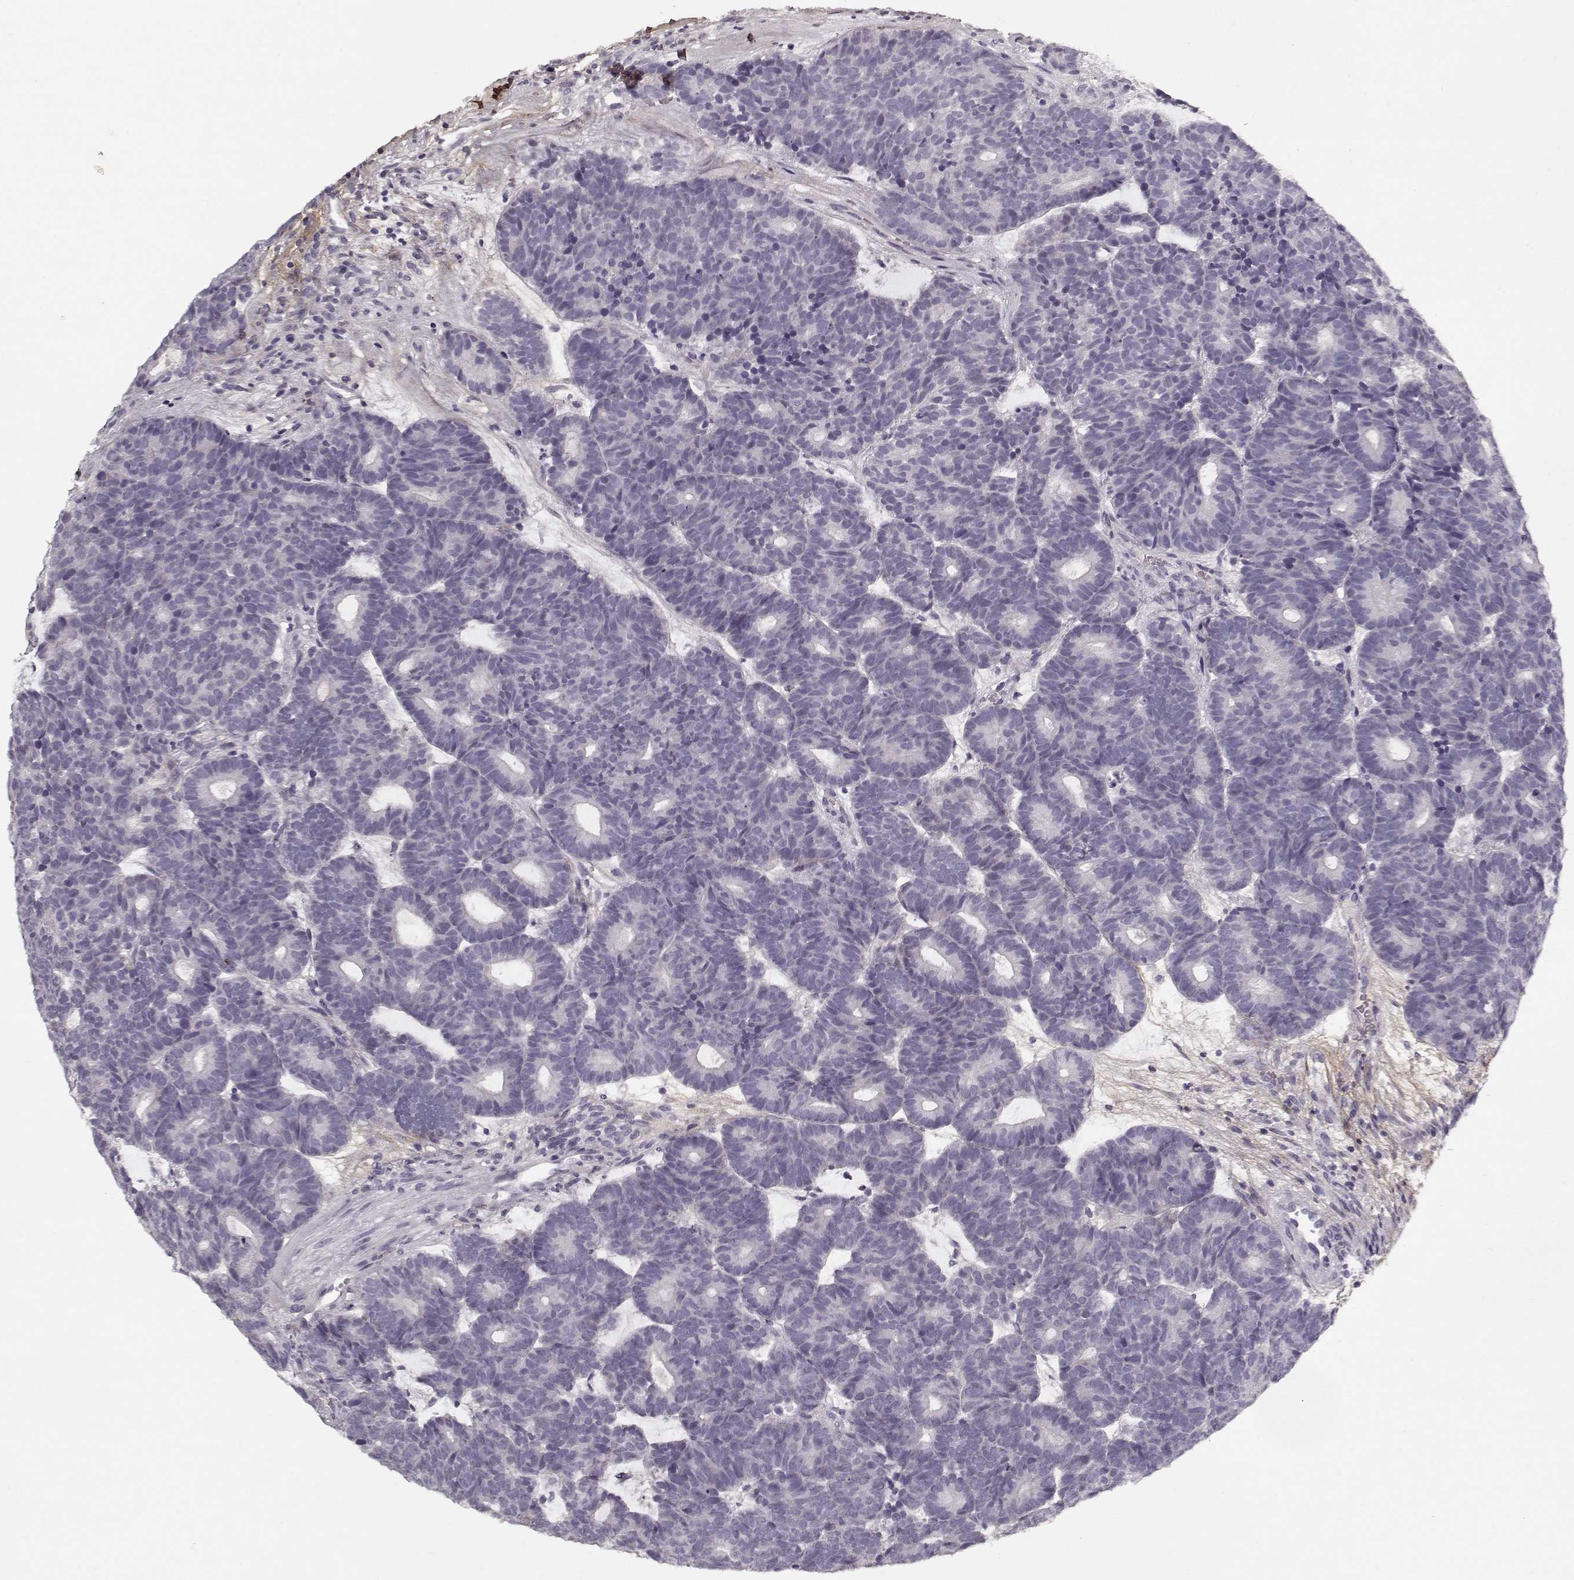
{"staining": {"intensity": "negative", "quantity": "none", "location": "none"}, "tissue": "head and neck cancer", "cell_type": "Tumor cells", "image_type": "cancer", "snomed": [{"axis": "morphology", "description": "Adenocarcinoma, NOS"}, {"axis": "topography", "description": "Head-Neck"}], "caption": "The photomicrograph shows no significant positivity in tumor cells of adenocarcinoma (head and neck). (DAB (3,3'-diaminobenzidine) immunohistochemistry (IHC) visualized using brightfield microscopy, high magnification).", "gene": "LUM", "patient": {"sex": "female", "age": 81}}